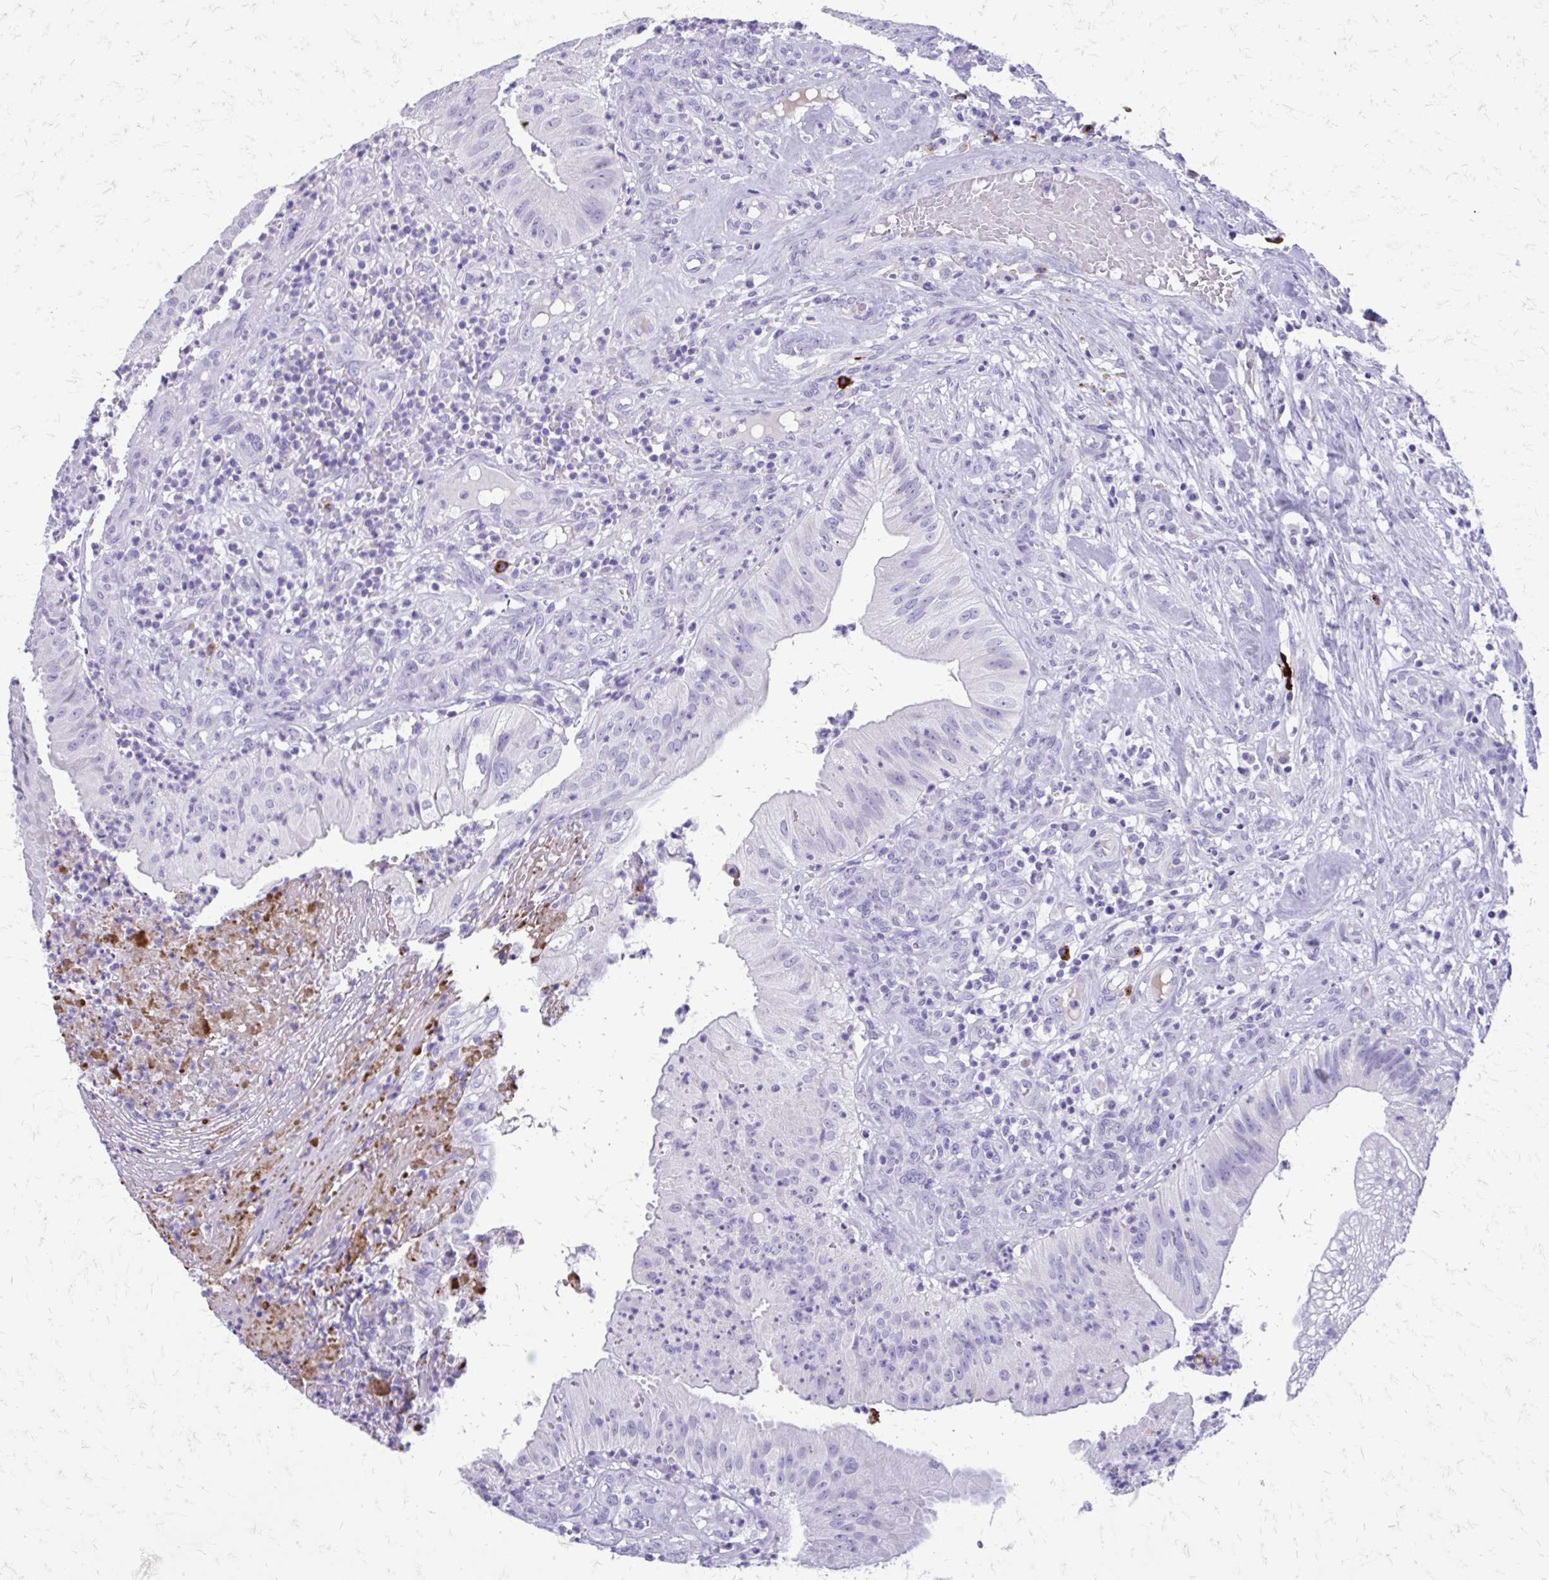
{"staining": {"intensity": "negative", "quantity": "none", "location": "none"}, "tissue": "head and neck cancer", "cell_type": "Tumor cells", "image_type": "cancer", "snomed": [{"axis": "morphology", "description": "Adenocarcinoma, NOS"}, {"axis": "topography", "description": "Head-Neck"}], "caption": "Adenocarcinoma (head and neck) was stained to show a protein in brown. There is no significant positivity in tumor cells. (Immunohistochemistry (ihc), brightfield microscopy, high magnification).", "gene": "SATL1", "patient": {"sex": "male", "age": 44}}